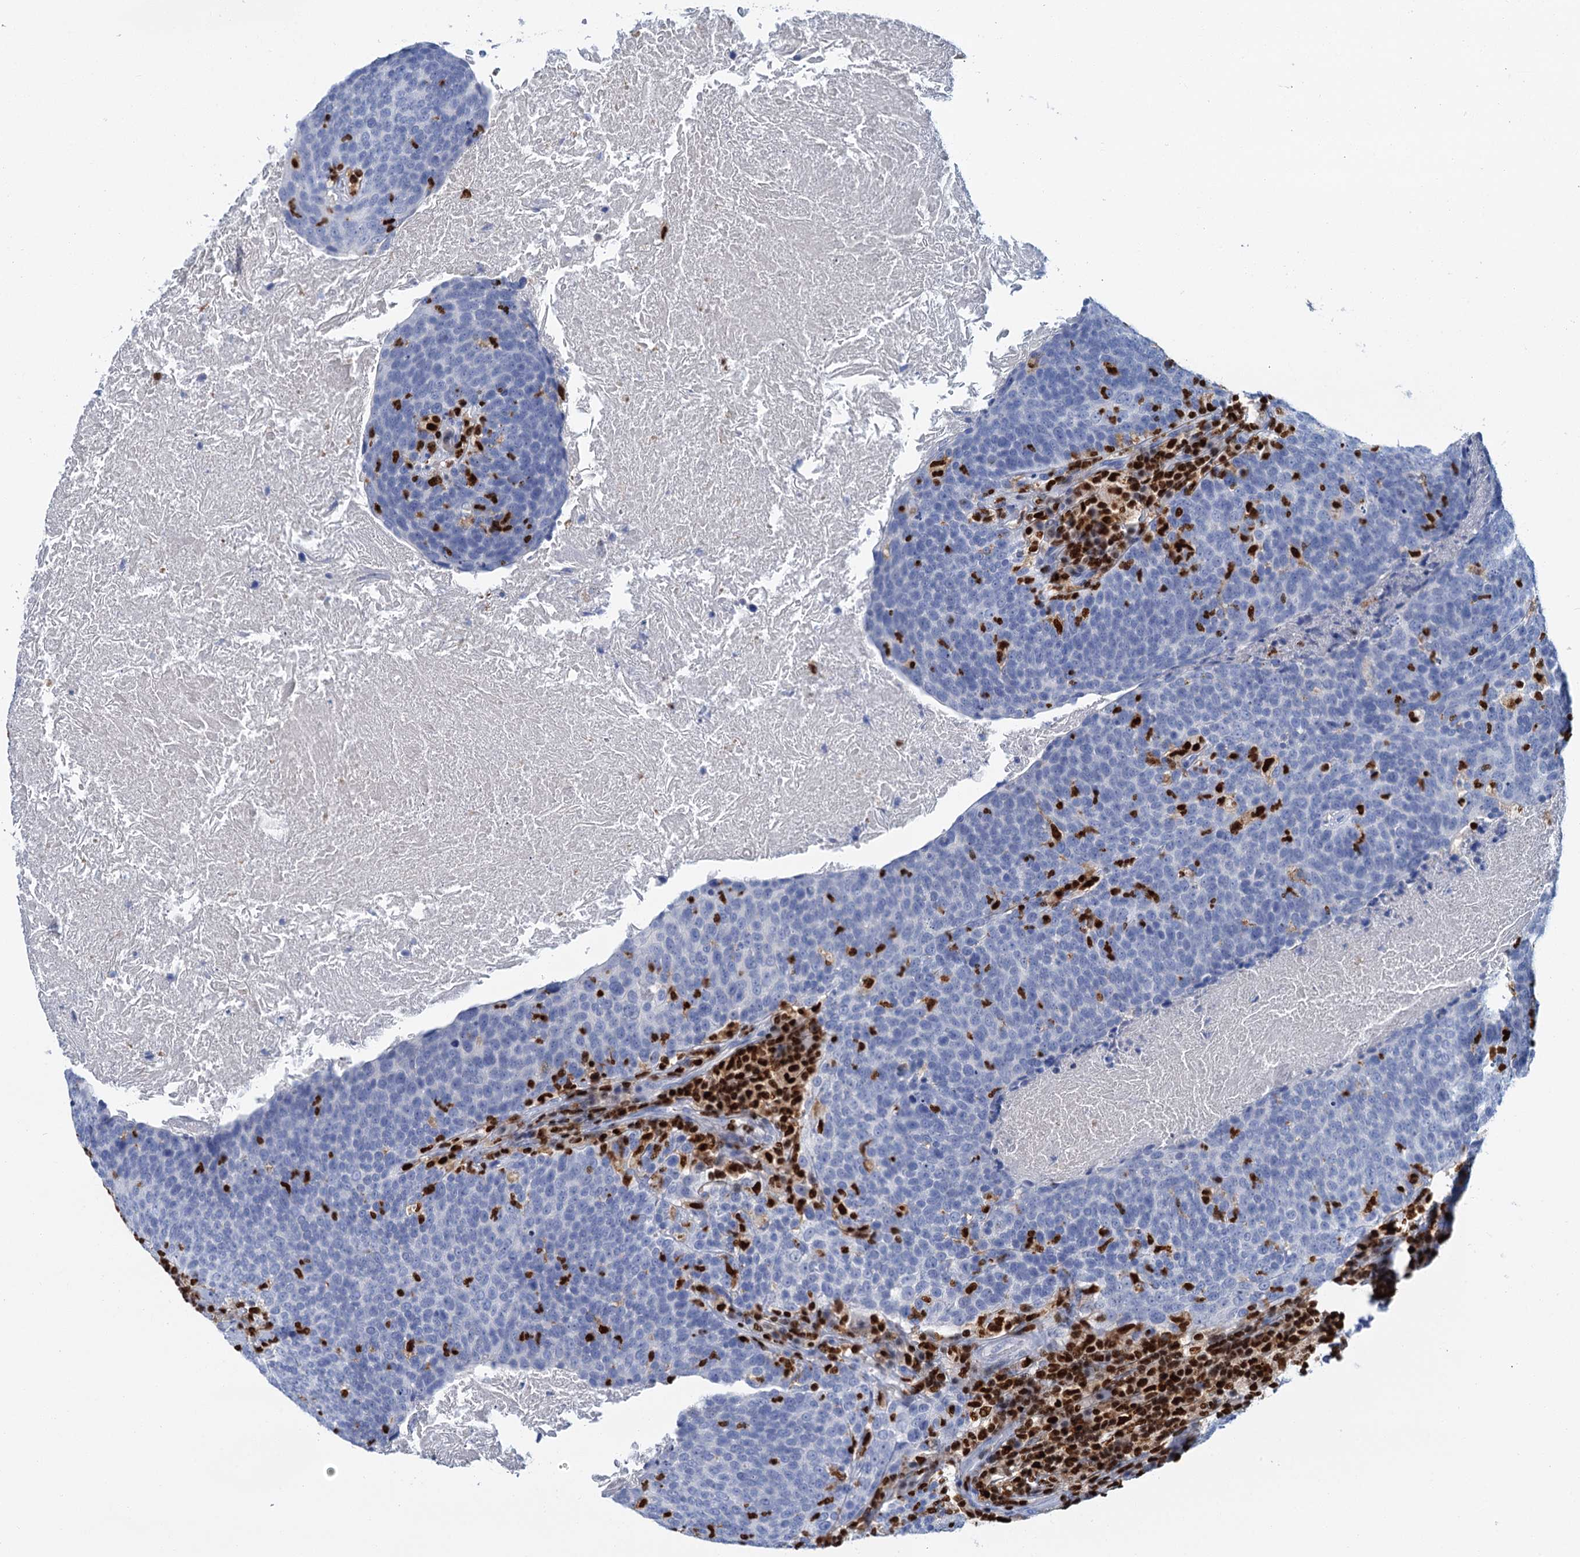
{"staining": {"intensity": "negative", "quantity": "none", "location": "none"}, "tissue": "head and neck cancer", "cell_type": "Tumor cells", "image_type": "cancer", "snomed": [{"axis": "morphology", "description": "Squamous cell carcinoma, NOS"}, {"axis": "morphology", "description": "Squamous cell carcinoma, metastatic, NOS"}, {"axis": "topography", "description": "Lymph node"}, {"axis": "topography", "description": "Head-Neck"}], "caption": "There is no significant expression in tumor cells of head and neck cancer (metastatic squamous cell carcinoma). The staining was performed using DAB (3,3'-diaminobenzidine) to visualize the protein expression in brown, while the nuclei were stained in blue with hematoxylin (Magnification: 20x).", "gene": "CELF2", "patient": {"sex": "male", "age": 62}}